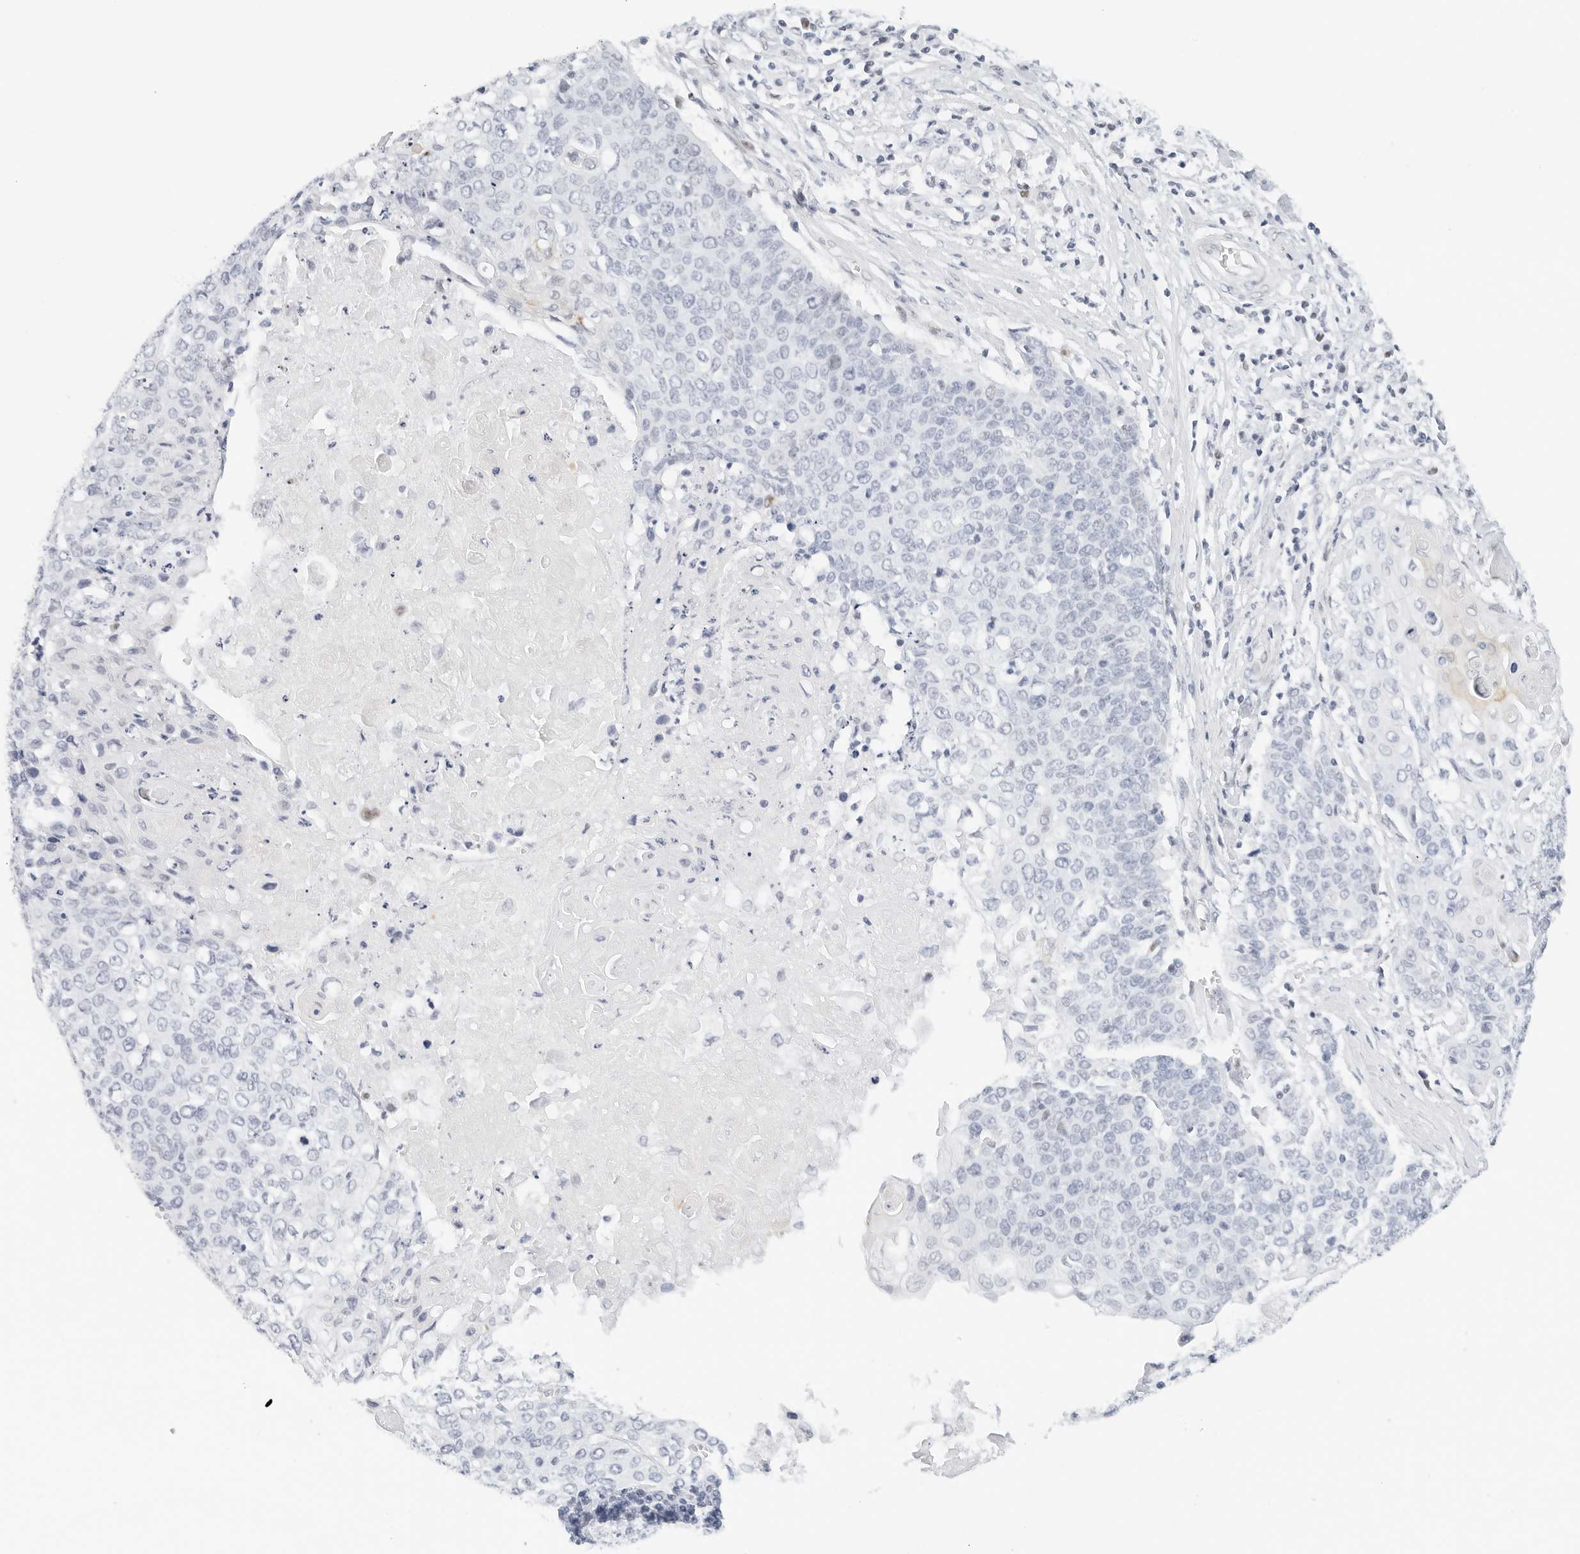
{"staining": {"intensity": "negative", "quantity": "none", "location": "none"}, "tissue": "cervical cancer", "cell_type": "Tumor cells", "image_type": "cancer", "snomed": [{"axis": "morphology", "description": "Squamous cell carcinoma, NOS"}, {"axis": "topography", "description": "Cervix"}], "caption": "This micrograph is of cervical cancer stained with immunohistochemistry to label a protein in brown with the nuclei are counter-stained blue. There is no staining in tumor cells.", "gene": "NTMT2", "patient": {"sex": "female", "age": 39}}